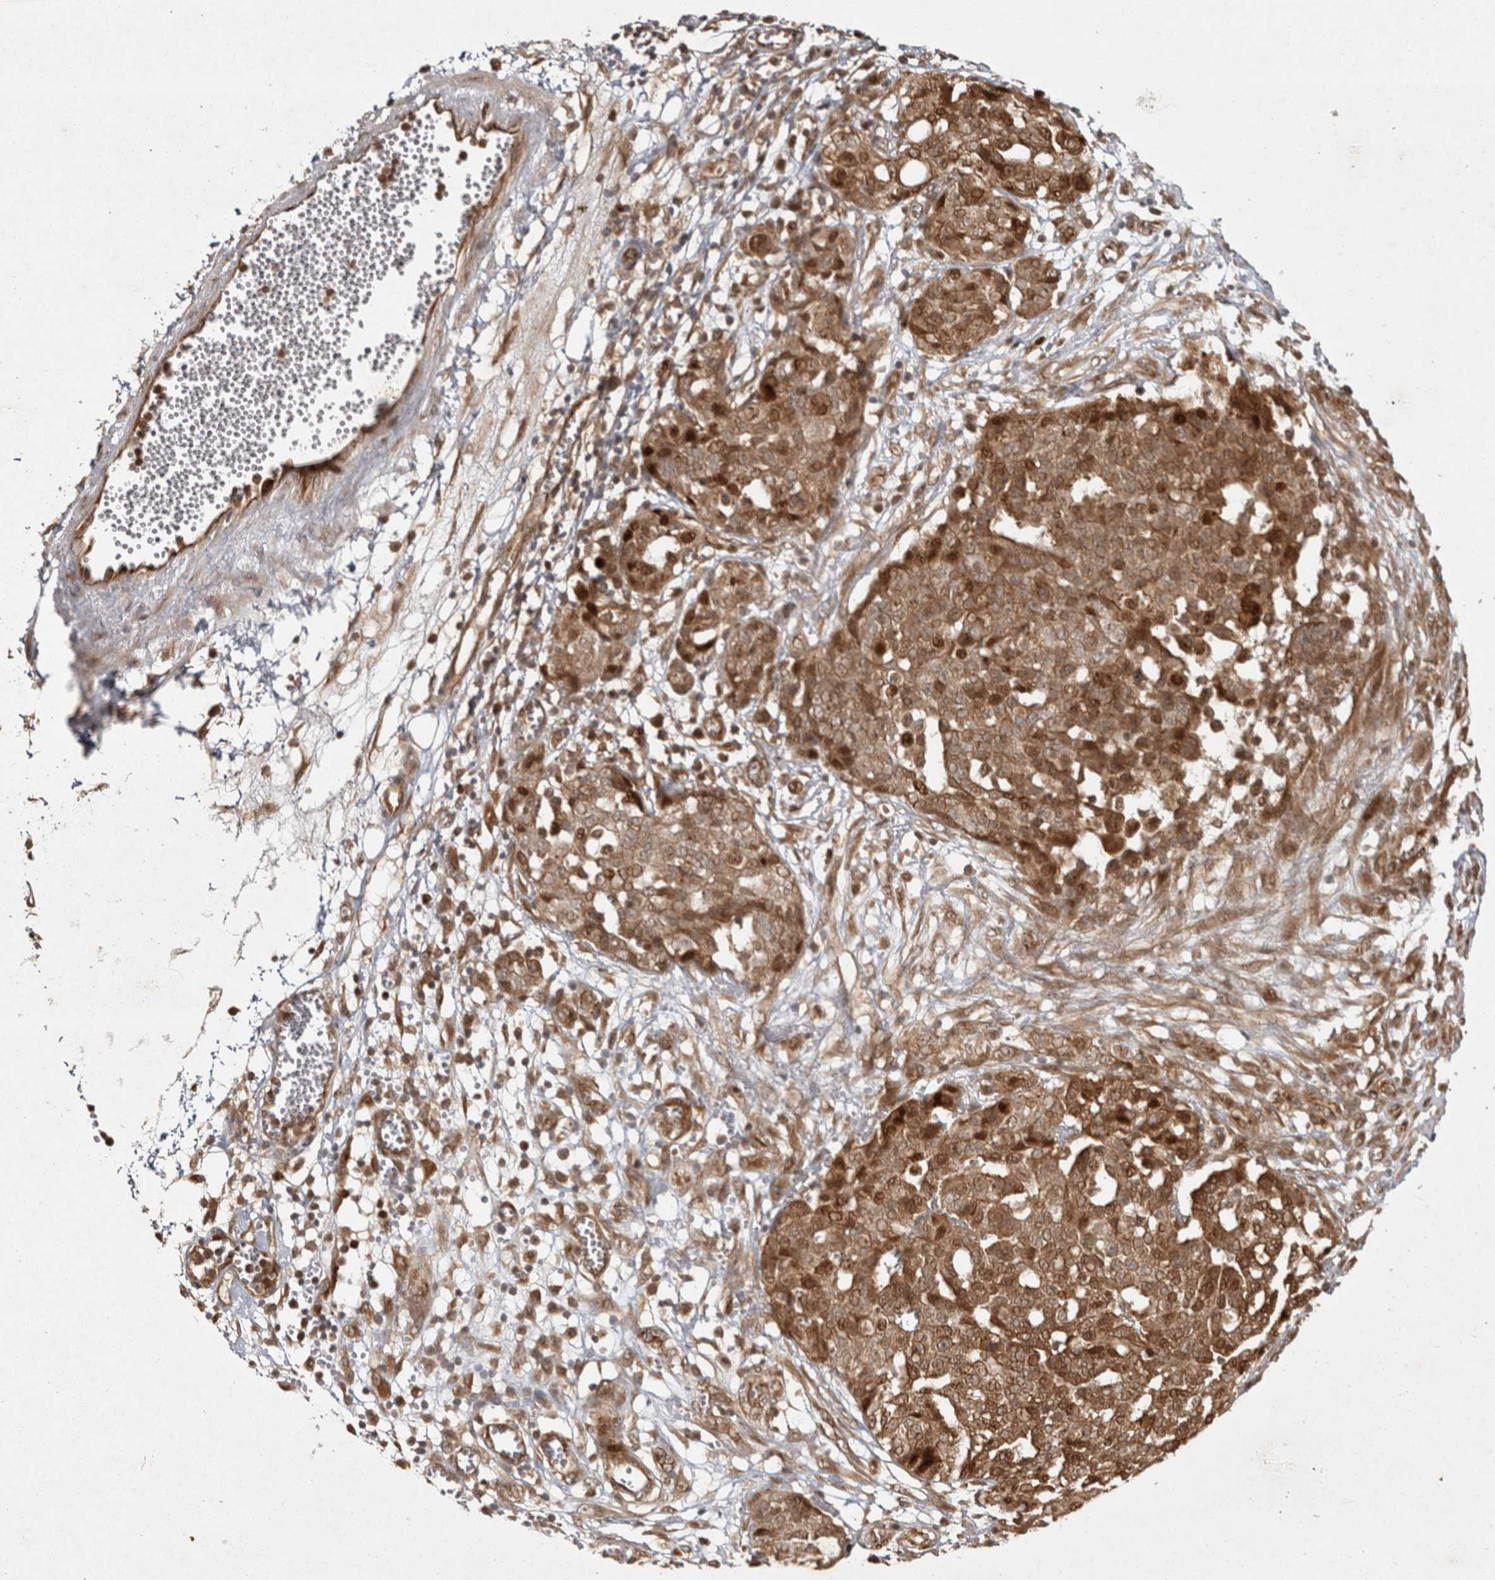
{"staining": {"intensity": "moderate", "quantity": ">75%", "location": "cytoplasmic/membranous"}, "tissue": "ovarian cancer", "cell_type": "Tumor cells", "image_type": "cancer", "snomed": [{"axis": "morphology", "description": "Cystadenocarcinoma, serous, NOS"}, {"axis": "topography", "description": "Soft tissue"}, {"axis": "topography", "description": "Ovary"}], "caption": "A brown stain shows moderate cytoplasmic/membranous positivity of a protein in human serous cystadenocarcinoma (ovarian) tumor cells.", "gene": "CAMSAP2", "patient": {"sex": "female", "age": 57}}